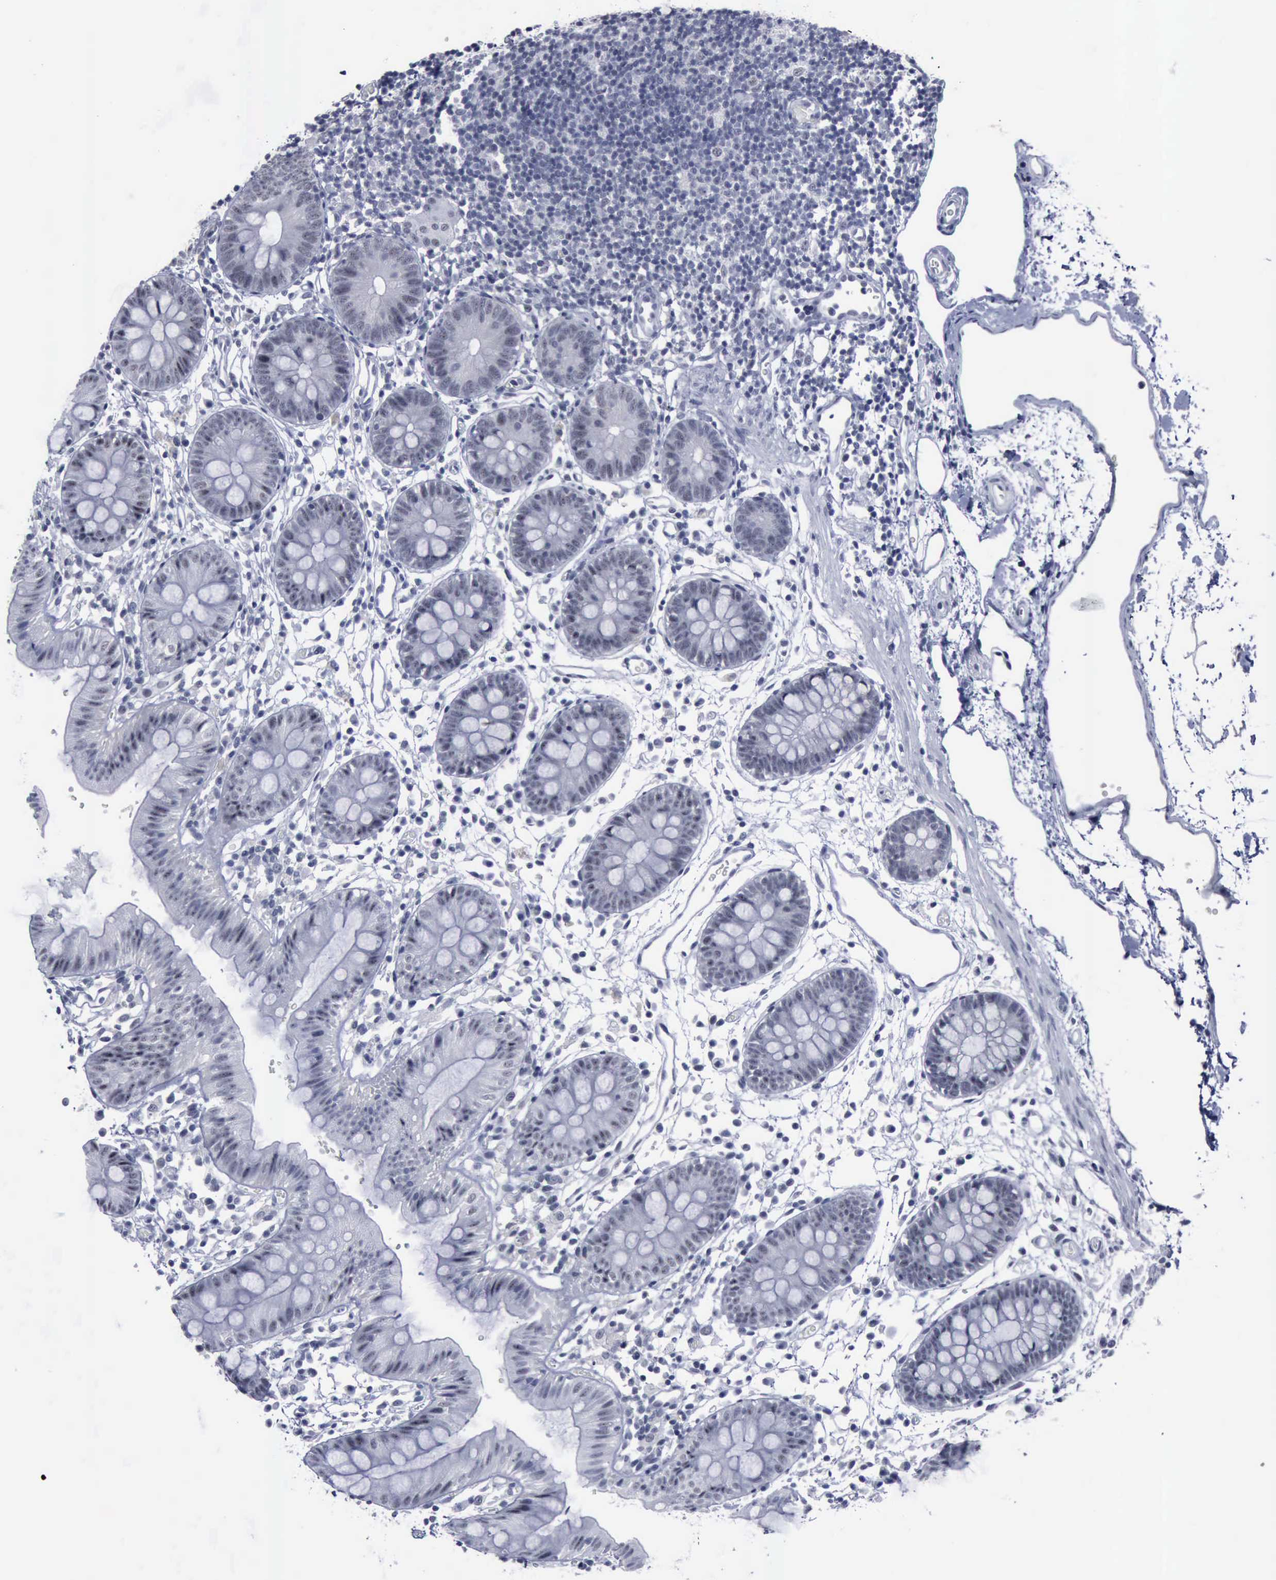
{"staining": {"intensity": "negative", "quantity": "none", "location": "none"}, "tissue": "colon", "cell_type": "Endothelial cells", "image_type": "normal", "snomed": [{"axis": "morphology", "description": "Normal tissue, NOS"}, {"axis": "topography", "description": "Colon"}], "caption": "Histopathology image shows no significant protein positivity in endothelial cells of normal colon. Nuclei are stained in blue.", "gene": "BRD1", "patient": {"sex": "male", "age": 14}}